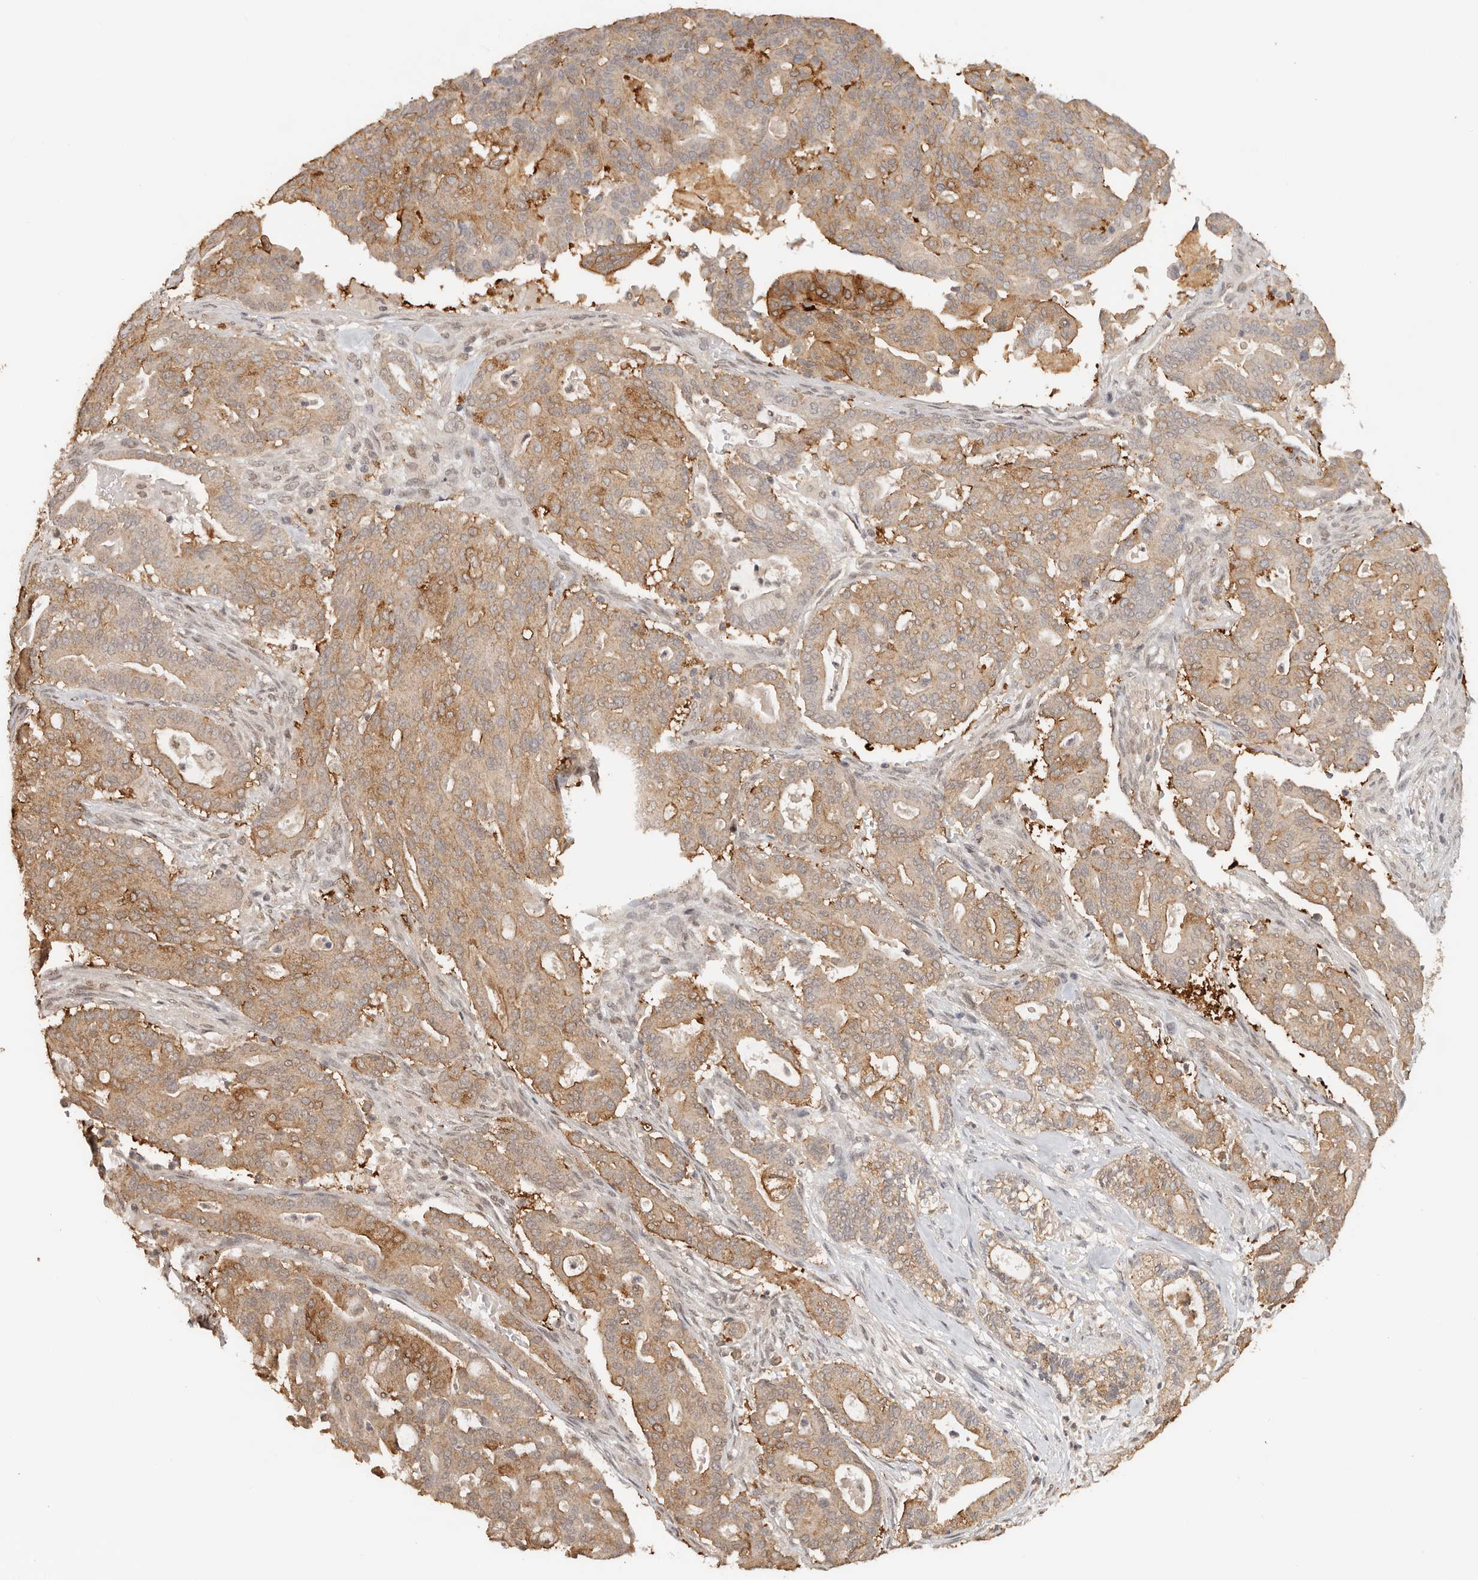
{"staining": {"intensity": "moderate", "quantity": ">75%", "location": "cytoplasmic/membranous"}, "tissue": "pancreatic cancer", "cell_type": "Tumor cells", "image_type": "cancer", "snomed": [{"axis": "morphology", "description": "Adenocarcinoma, NOS"}, {"axis": "topography", "description": "Pancreas"}], "caption": "Immunohistochemistry (IHC) photomicrograph of neoplastic tissue: adenocarcinoma (pancreatic) stained using immunohistochemistry (IHC) demonstrates medium levels of moderate protein expression localized specifically in the cytoplasmic/membranous of tumor cells, appearing as a cytoplasmic/membranous brown color.", "gene": "SEC14L1", "patient": {"sex": "male", "age": 63}}